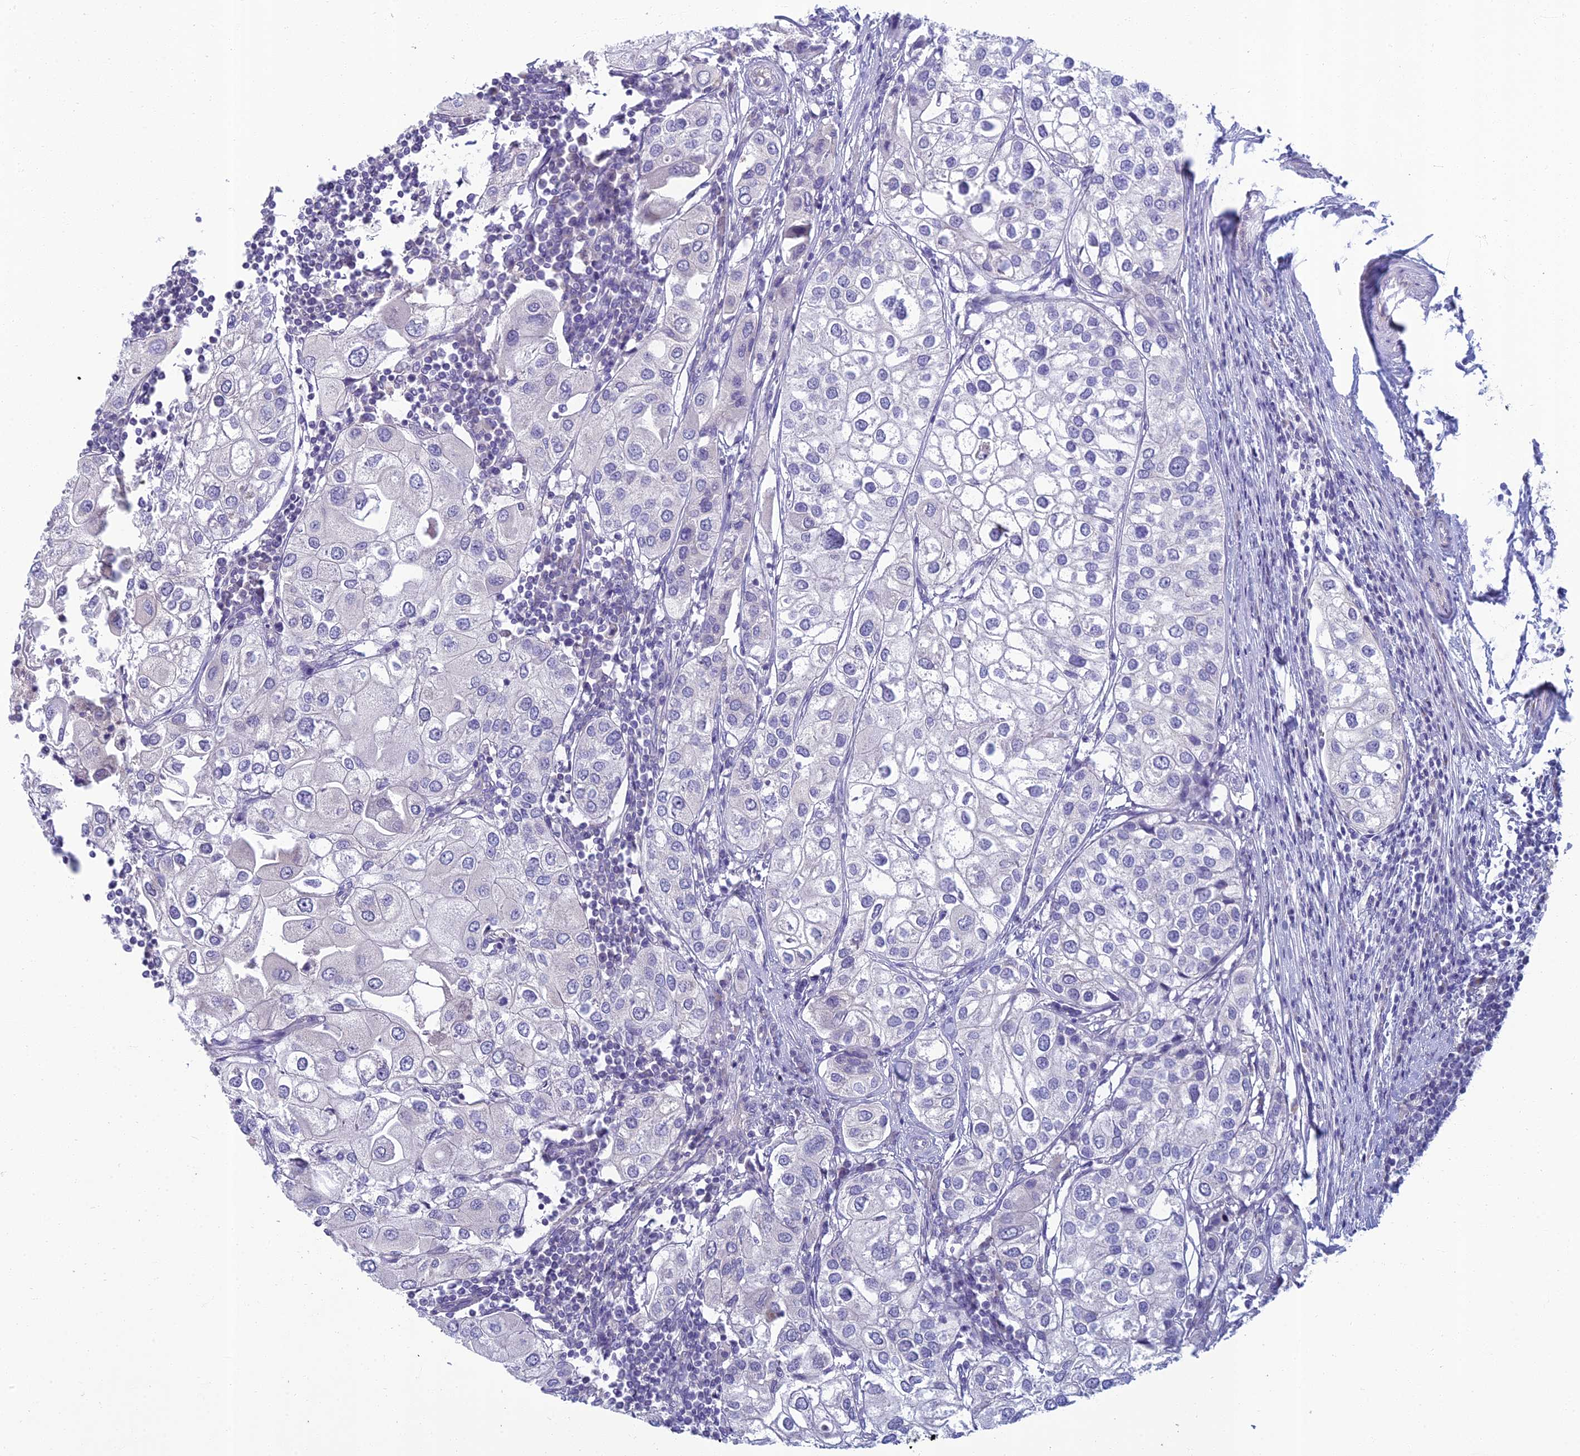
{"staining": {"intensity": "negative", "quantity": "none", "location": "none"}, "tissue": "urothelial cancer", "cell_type": "Tumor cells", "image_type": "cancer", "snomed": [{"axis": "morphology", "description": "Urothelial carcinoma, High grade"}, {"axis": "topography", "description": "Urinary bladder"}], "caption": "Tumor cells show no significant staining in urothelial cancer.", "gene": "SLC25A41", "patient": {"sex": "male", "age": 64}}